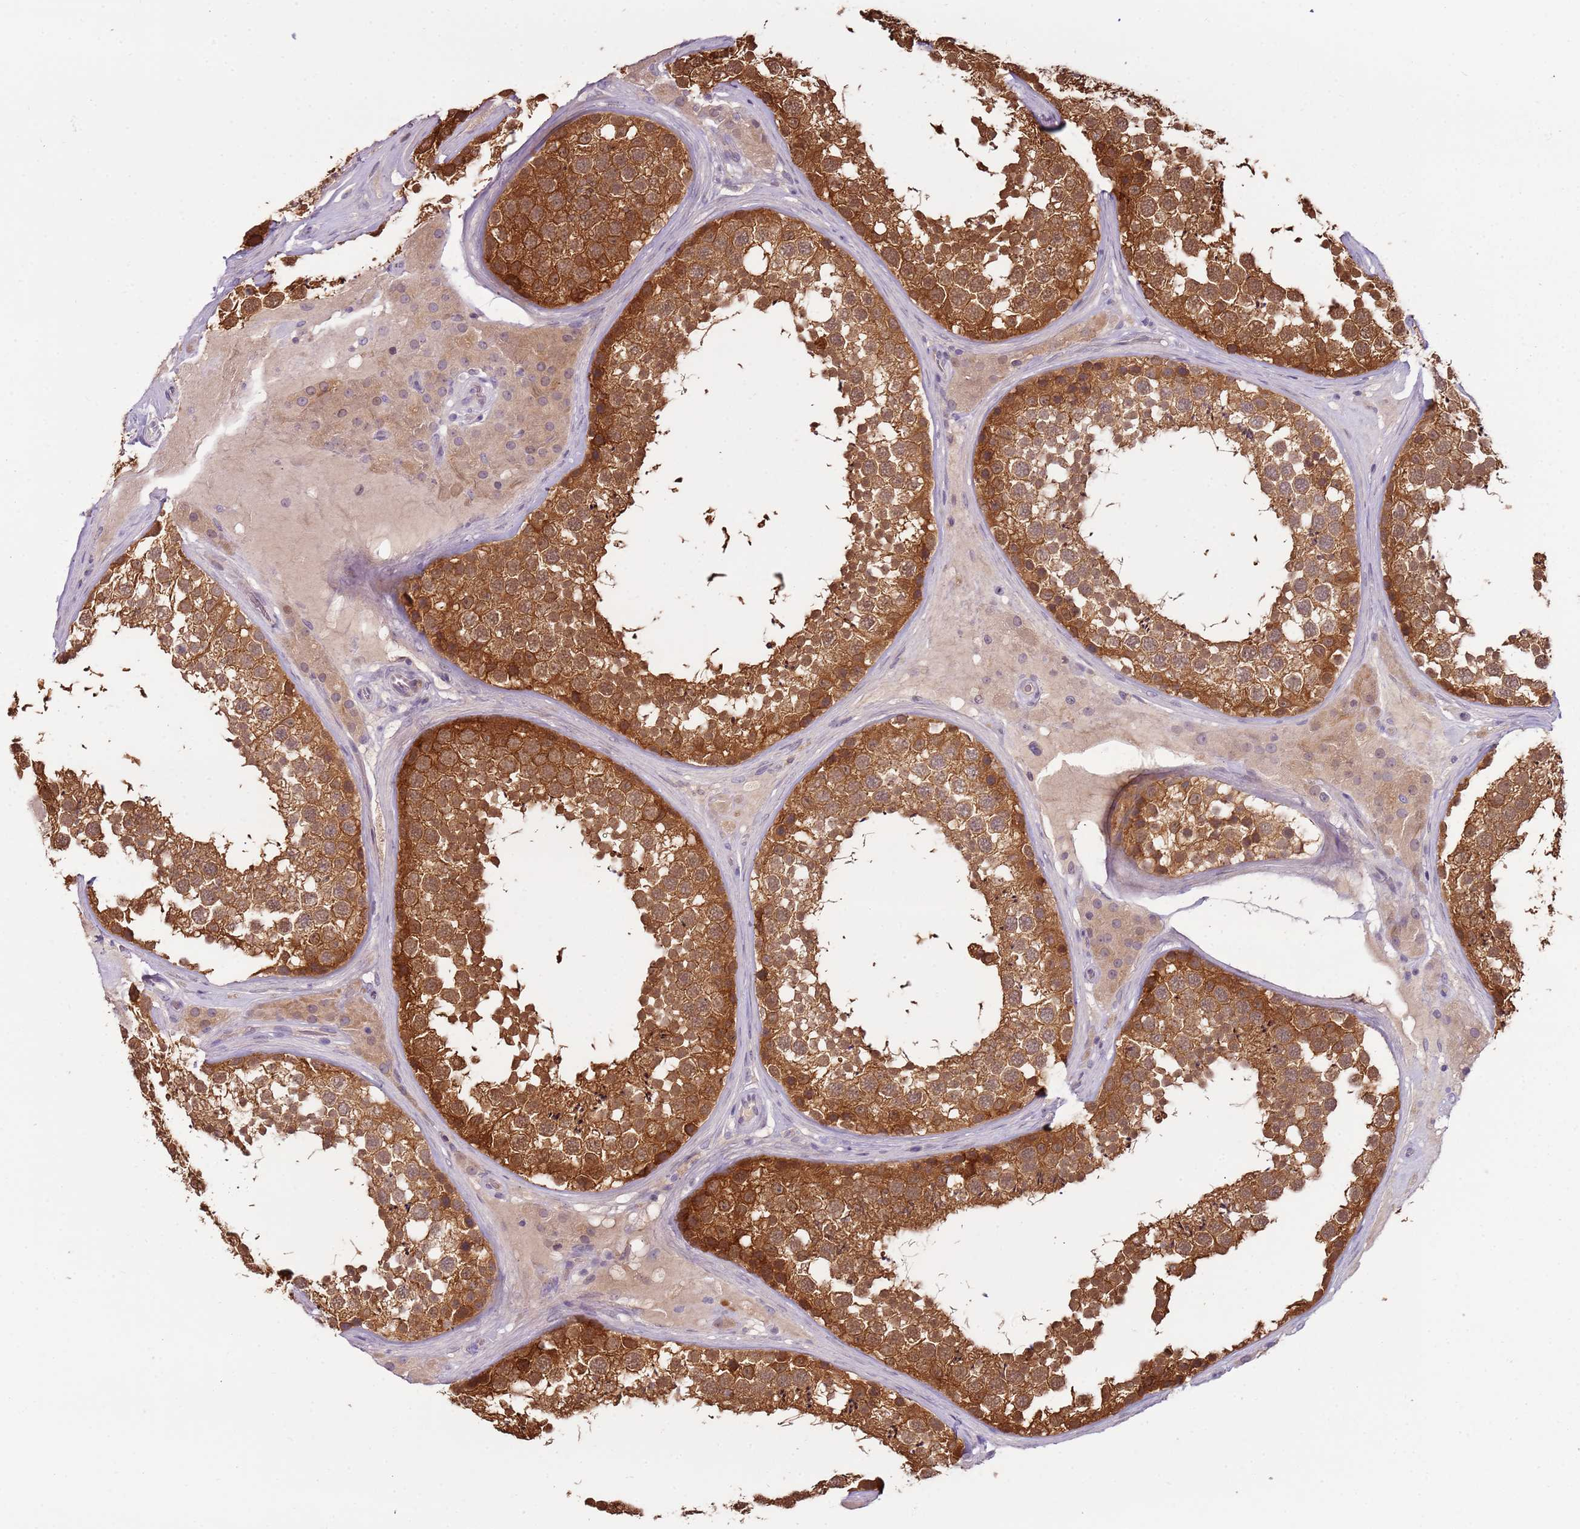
{"staining": {"intensity": "strong", "quantity": ">75%", "location": "cytoplasmic/membranous"}, "tissue": "testis", "cell_type": "Cells in seminiferous ducts", "image_type": "normal", "snomed": [{"axis": "morphology", "description": "Normal tissue, NOS"}, {"axis": "topography", "description": "Testis"}], "caption": "Brown immunohistochemical staining in unremarkable human testis demonstrates strong cytoplasmic/membranous expression in about >75% of cells in seminiferous ducts. (DAB = brown stain, brightfield microscopy at high magnification).", "gene": "ARHGAP5", "patient": {"sex": "male", "age": 46}}